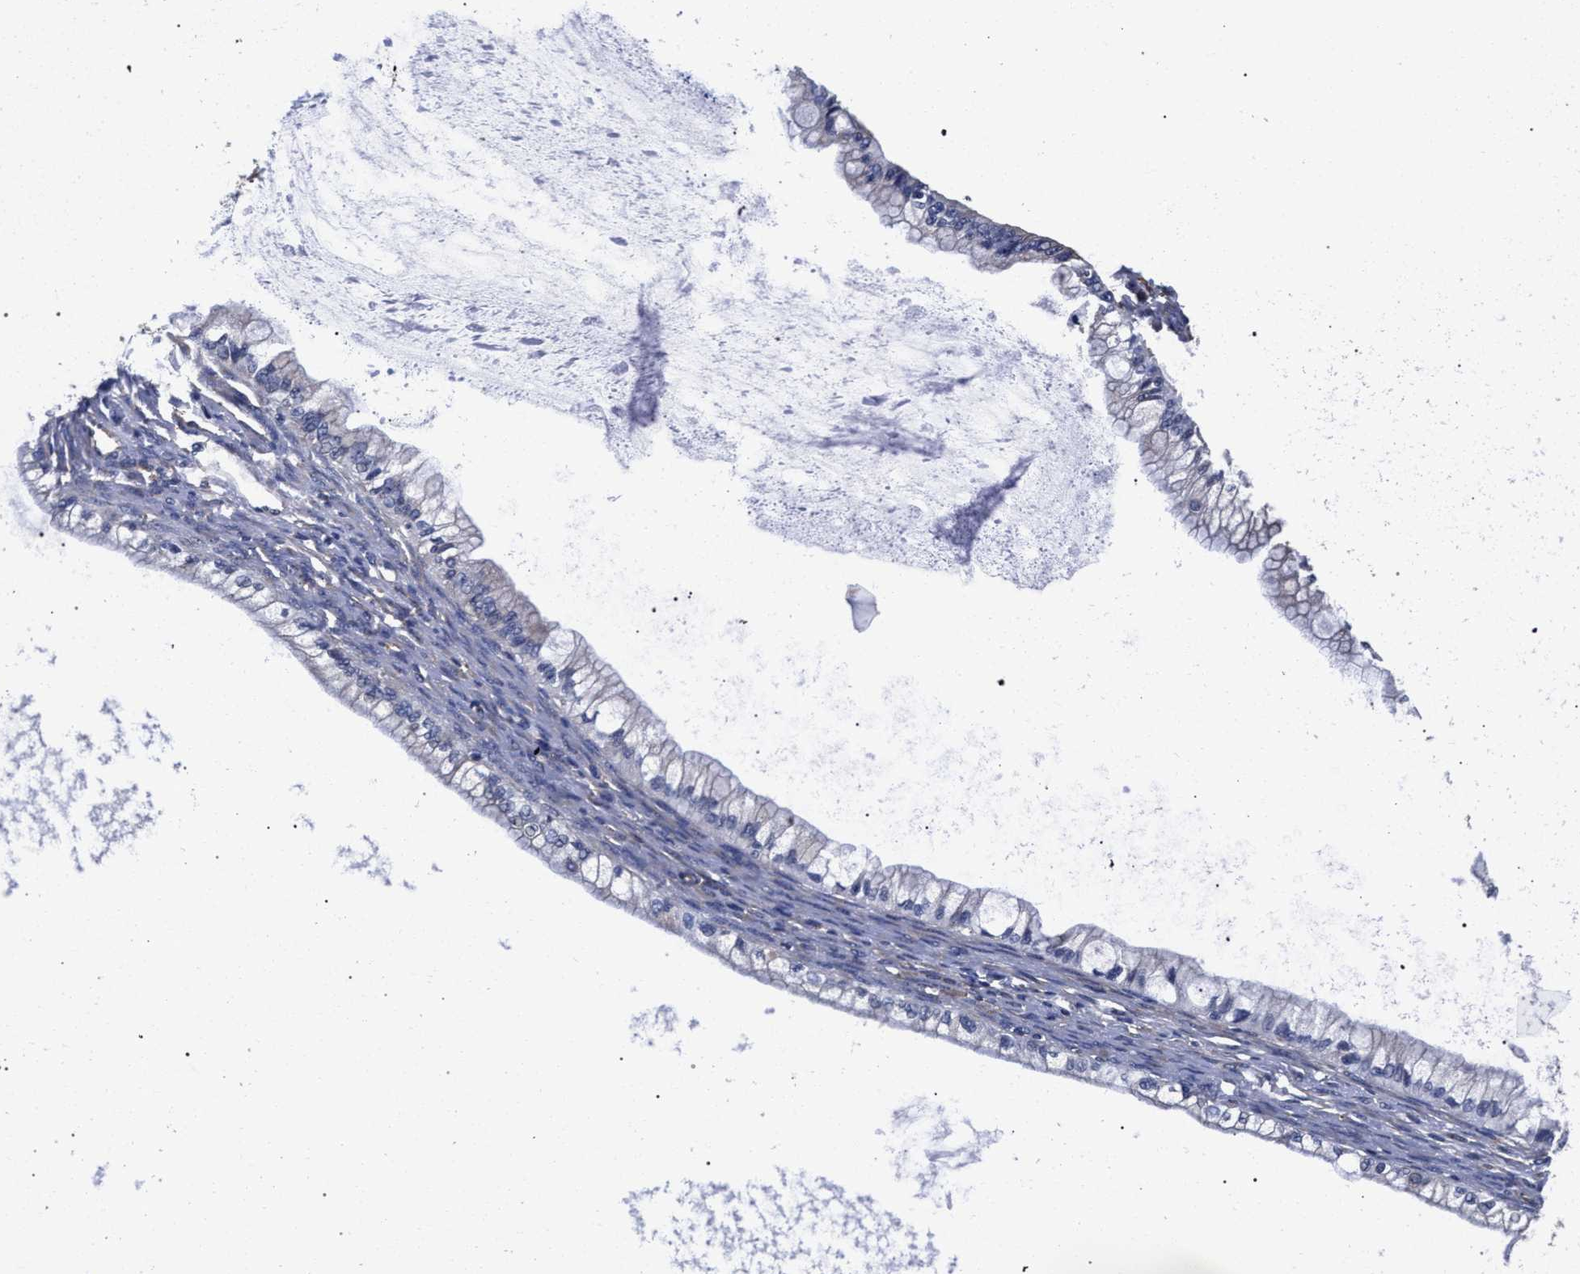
{"staining": {"intensity": "negative", "quantity": "none", "location": "none"}, "tissue": "ovarian cancer", "cell_type": "Tumor cells", "image_type": "cancer", "snomed": [{"axis": "morphology", "description": "Cystadenocarcinoma, mucinous, NOS"}, {"axis": "topography", "description": "Ovary"}], "caption": "This is a histopathology image of immunohistochemistry (IHC) staining of ovarian mucinous cystadenocarcinoma, which shows no staining in tumor cells.", "gene": "CFAP95", "patient": {"sex": "female", "age": 57}}